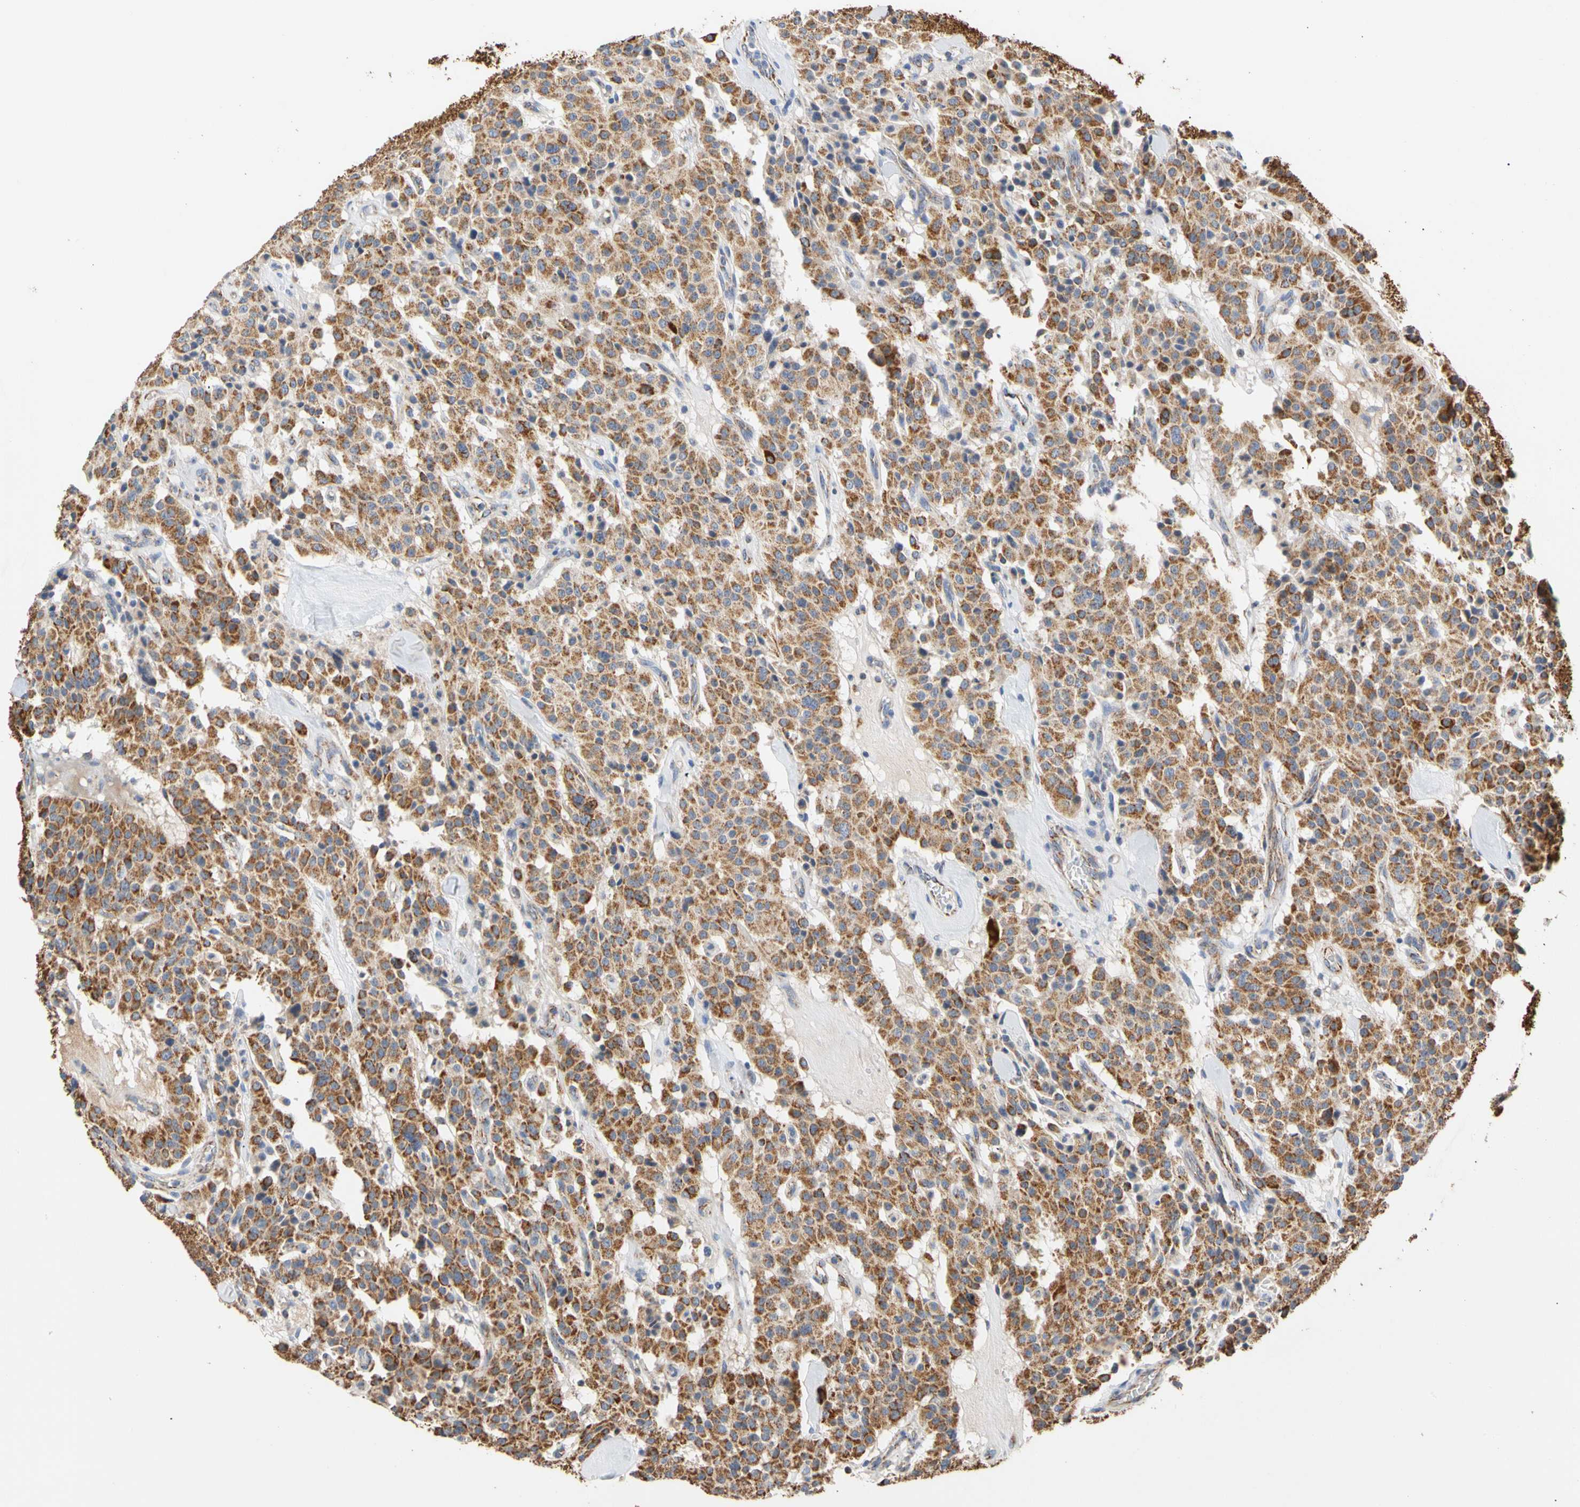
{"staining": {"intensity": "moderate", "quantity": ">75%", "location": "cytoplasmic/membranous"}, "tissue": "carcinoid", "cell_type": "Tumor cells", "image_type": "cancer", "snomed": [{"axis": "morphology", "description": "Carcinoid, malignant, NOS"}, {"axis": "topography", "description": "Lung"}], "caption": "Carcinoid stained for a protein reveals moderate cytoplasmic/membranous positivity in tumor cells.", "gene": "ACAT1", "patient": {"sex": "male", "age": 30}}